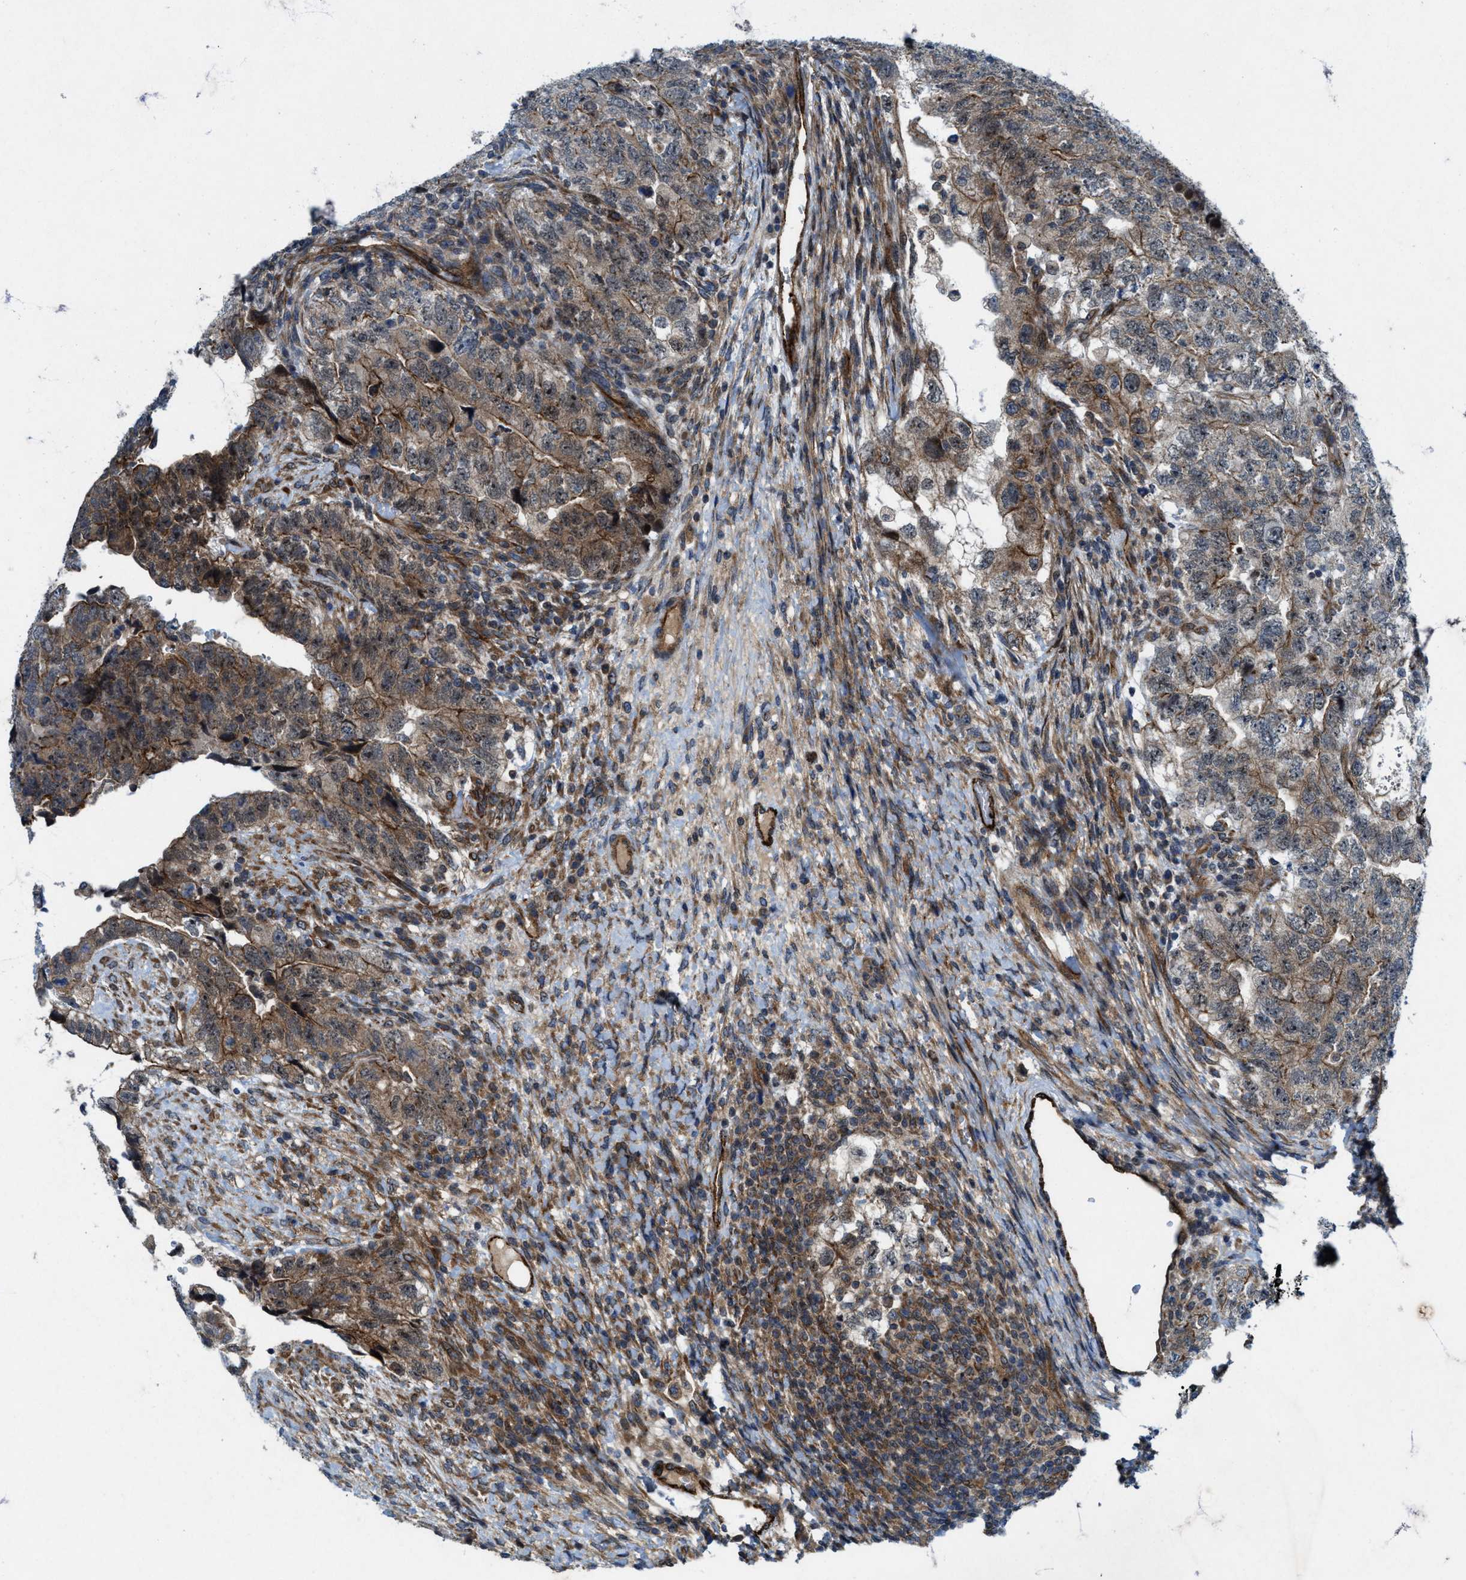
{"staining": {"intensity": "weak", "quantity": ">75%", "location": "cytoplasmic/membranous"}, "tissue": "testis cancer", "cell_type": "Tumor cells", "image_type": "cancer", "snomed": [{"axis": "morphology", "description": "Carcinoma, Embryonal, NOS"}, {"axis": "topography", "description": "Testis"}], "caption": "The photomicrograph reveals a brown stain indicating the presence of a protein in the cytoplasmic/membranous of tumor cells in testis cancer. (Stains: DAB (3,3'-diaminobenzidine) in brown, nuclei in blue, Microscopy: brightfield microscopy at high magnification).", "gene": "URGCP", "patient": {"sex": "male", "age": 36}}